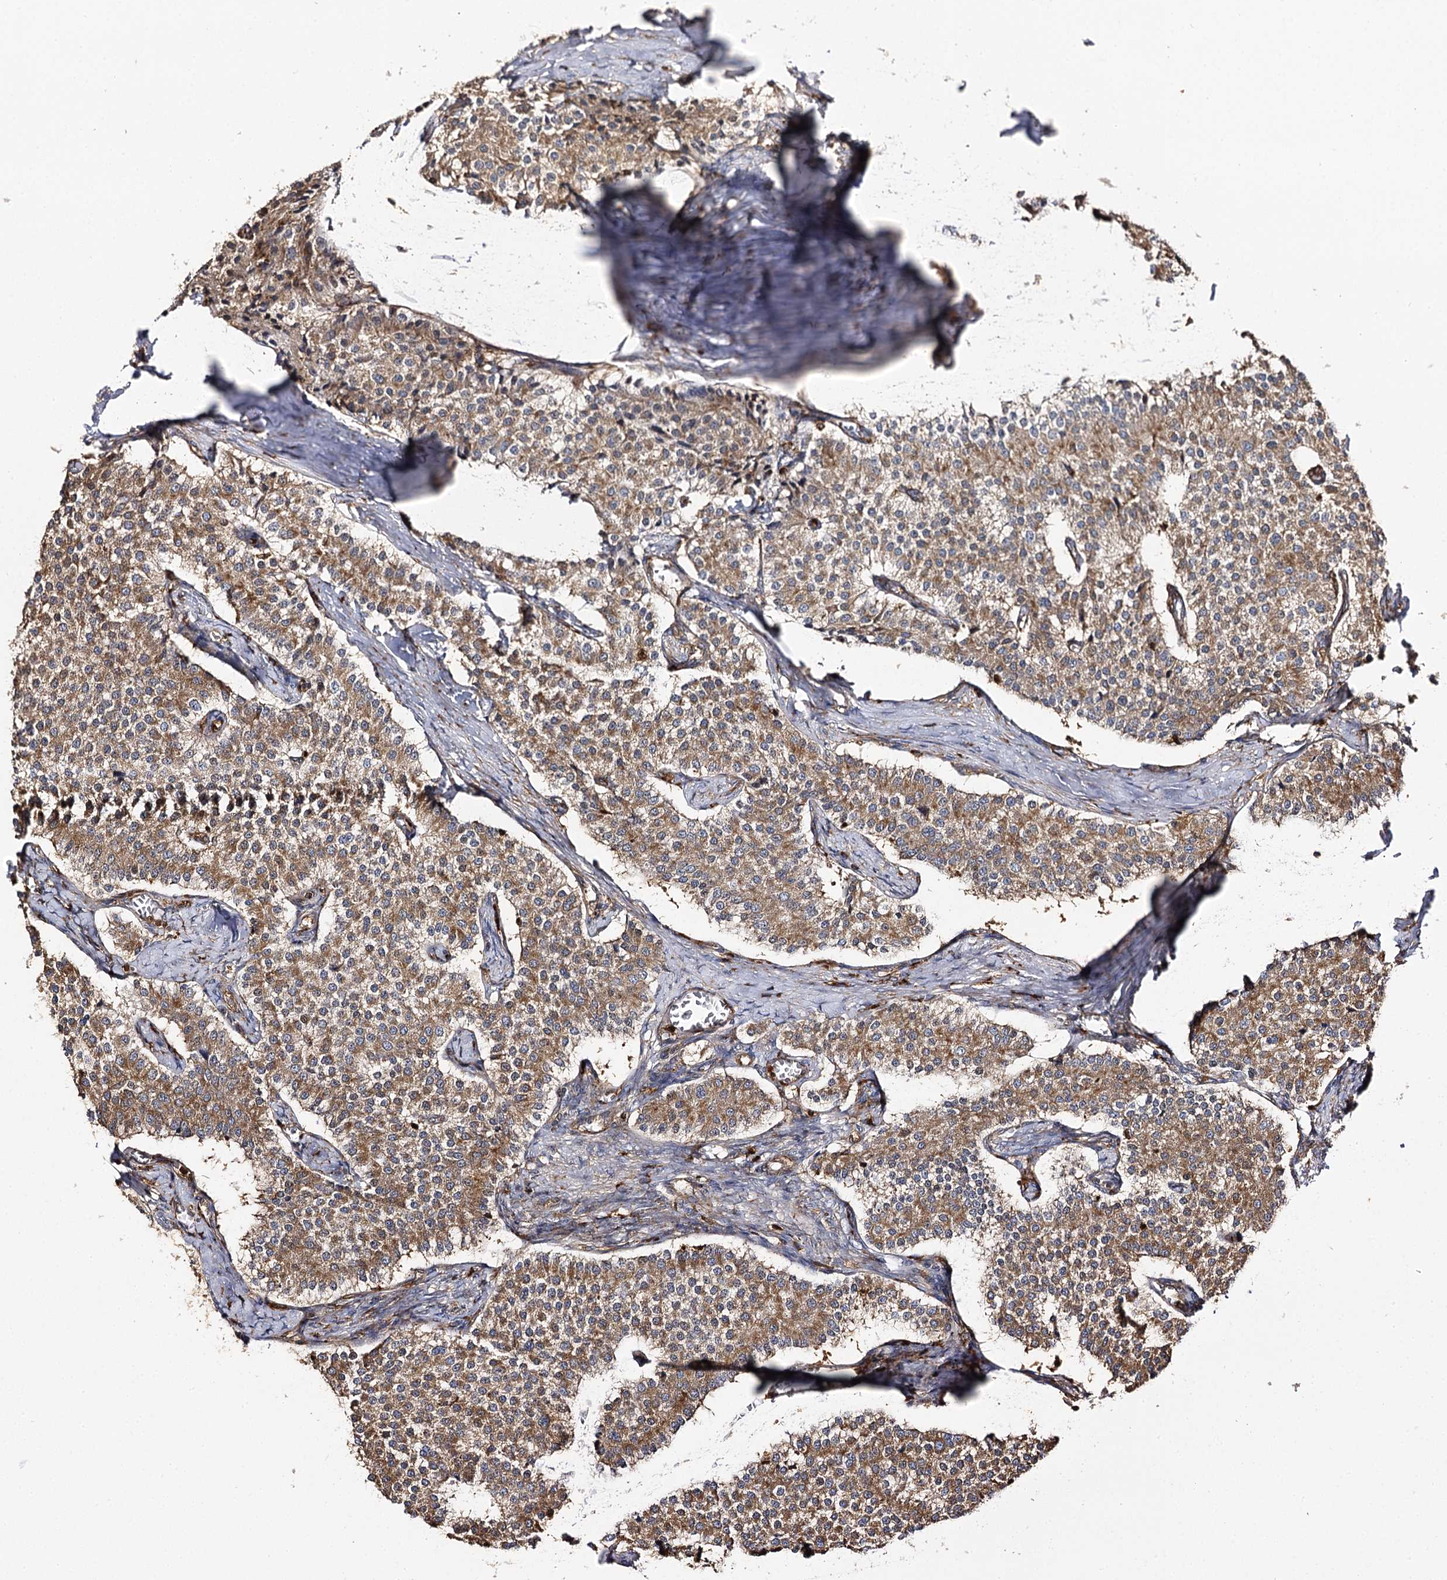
{"staining": {"intensity": "moderate", "quantity": ">75%", "location": "cytoplasmic/membranous"}, "tissue": "carcinoid", "cell_type": "Tumor cells", "image_type": "cancer", "snomed": [{"axis": "morphology", "description": "Carcinoid, malignant, NOS"}, {"axis": "topography", "description": "Colon"}], "caption": "This micrograph exhibits malignant carcinoid stained with immunohistochemistry (IHC) to label a protein in brown. The cytoplasmic/membranous of tumor cells show moderate positivity for the protein. Nuclei are counter-stained blue.", "gene": "SEC24B", "patient": {"sex": "female", "age": 52}}